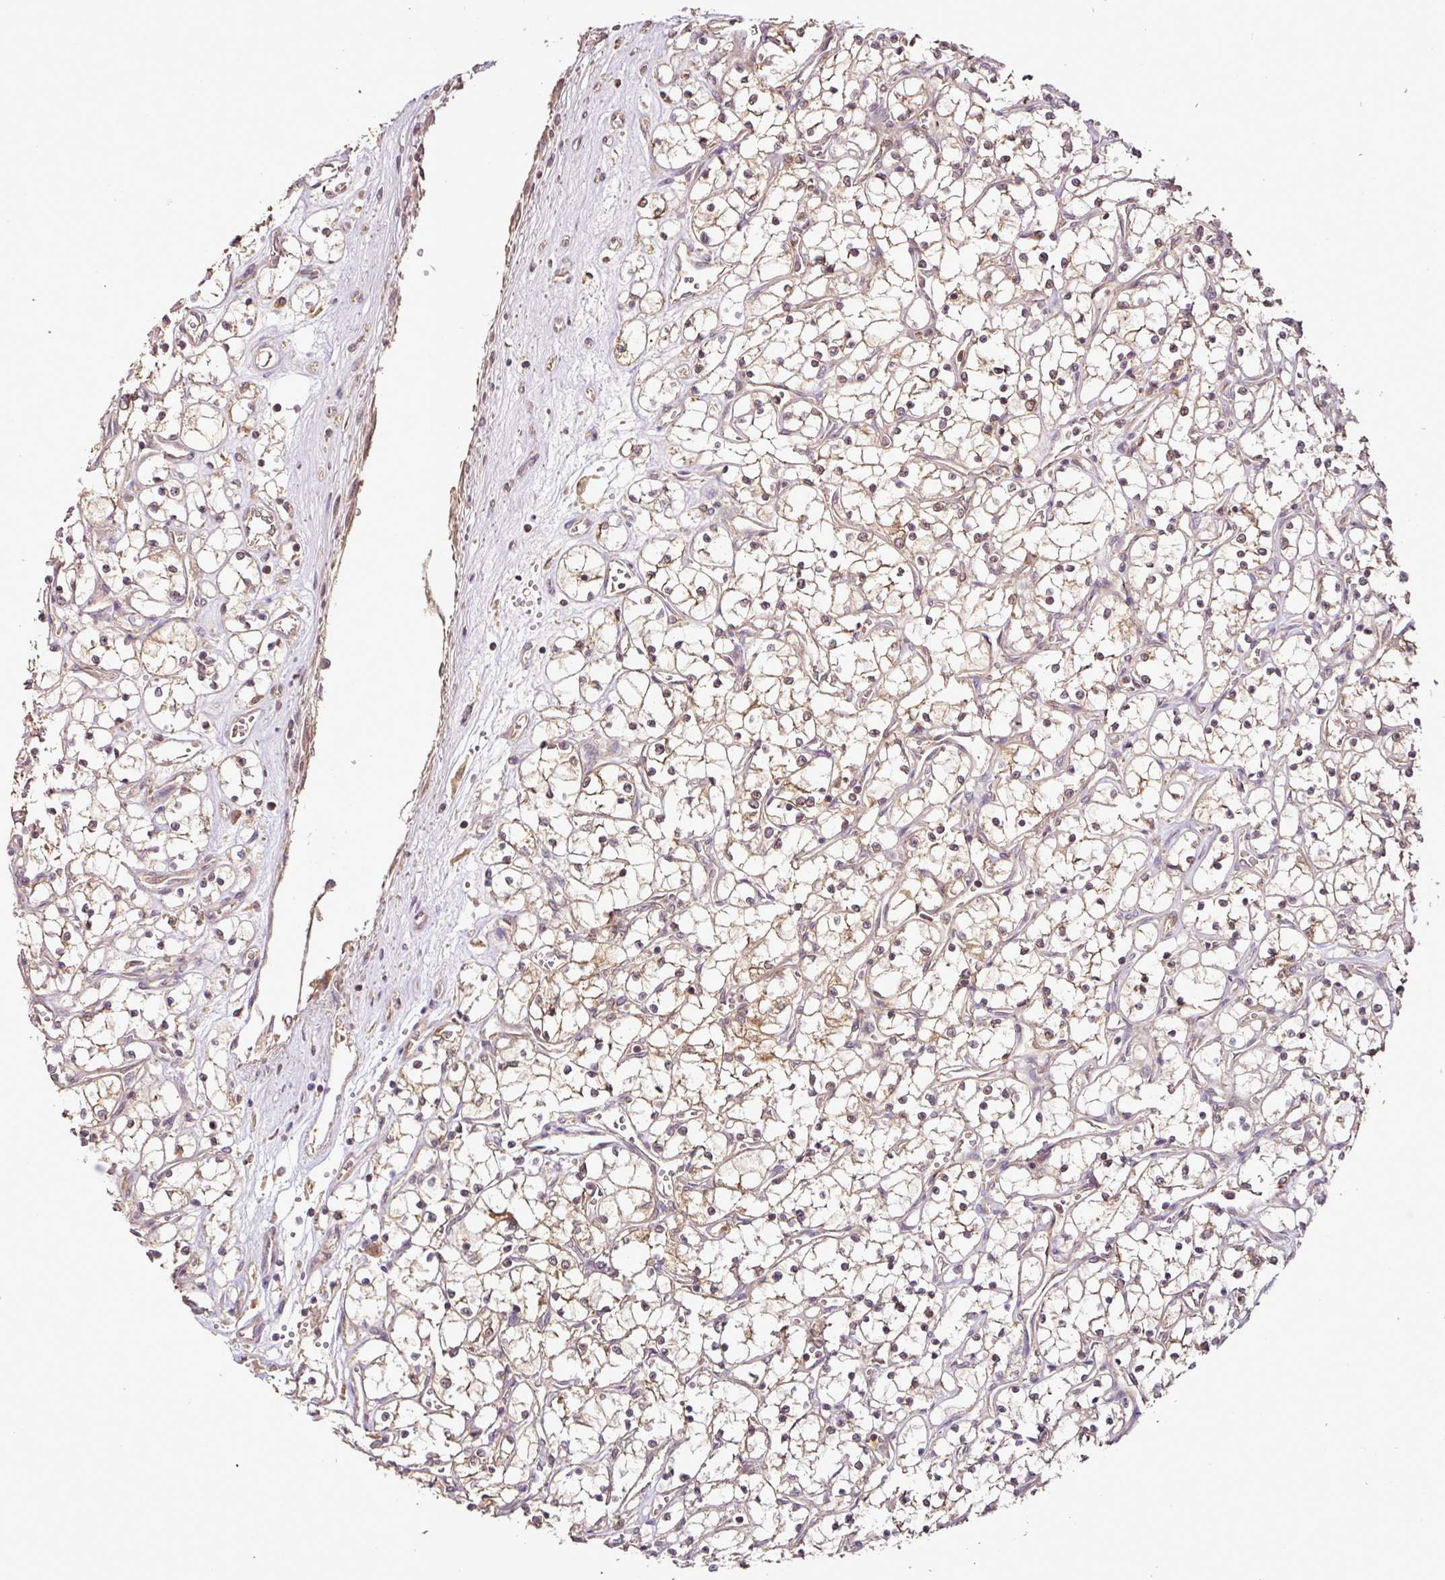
{"staining": {"intensity": "negative", "quantity": "none", "location": "none"}, "tissue": "renal cancer", "cell_type": "Tumor cells", "image_type": "cancer", "snomed": [{"axis": "morphology", "description": "Adenocarcinoma, NOS"}, {"axis": "topography", "description": "Kidney"}], "caption": "Photomicrograph shows no protein positivity in tumor cells of renal cancer (adenocarcinoma) tissue.", "gene": "FAIM", "patient": {"sex": "female", "age": 69}}